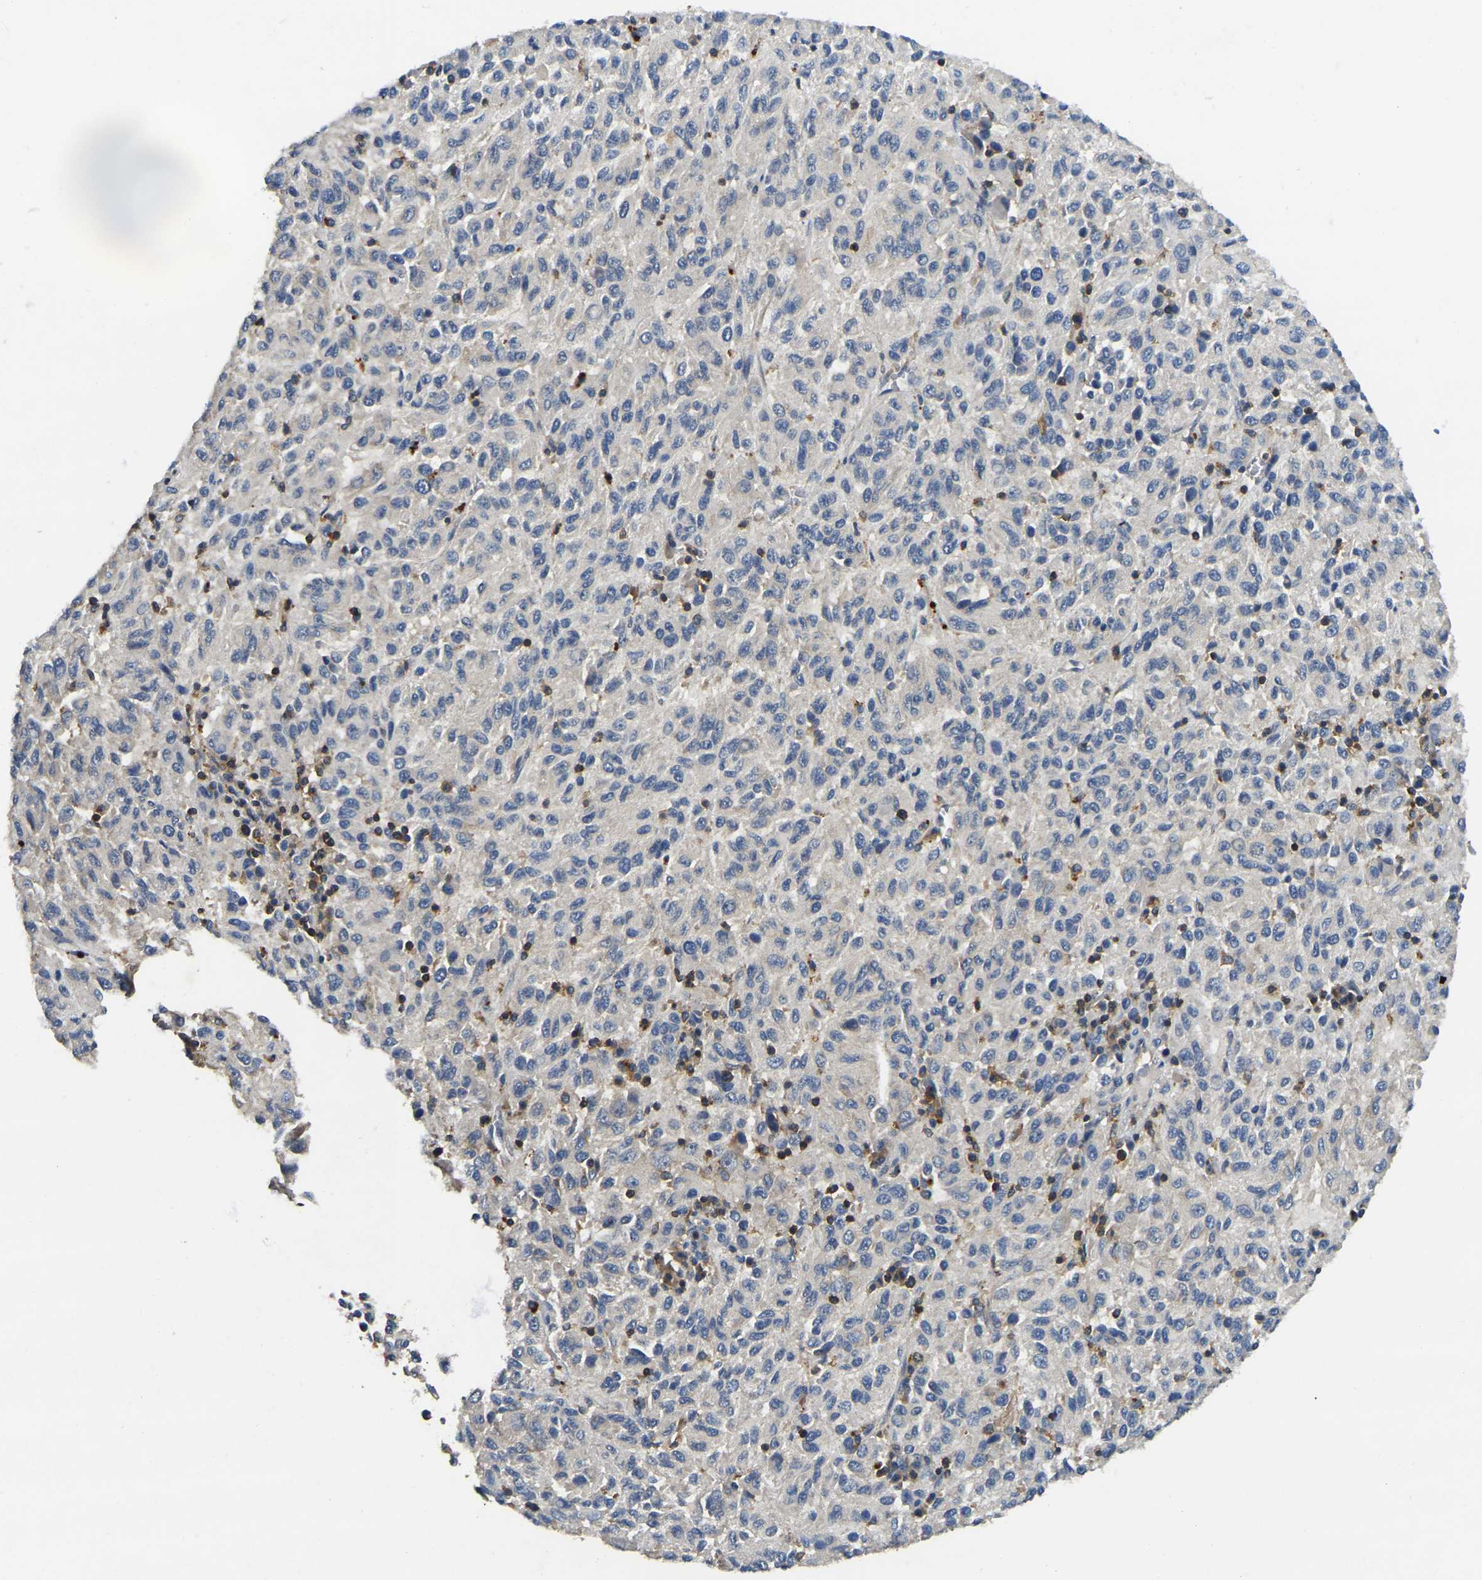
{"staining": {"intensity": "negative", "quantity": "none", "location": "none"}, "tissue": "melanoma", "cell_type": "Tumor cells", "image_type": "cancer", "snomed": [{"axis": "morphology", "description": "Malignant melanoma, Metastatic site"}, {"axis": "topography", "description": "Lung"}], "caption": "Tumor cells are negative for protein expression in human malignant melanoma (metastatic site).", "gene": "SMPD2", "patient": {"sex": "male", "age": 64}}